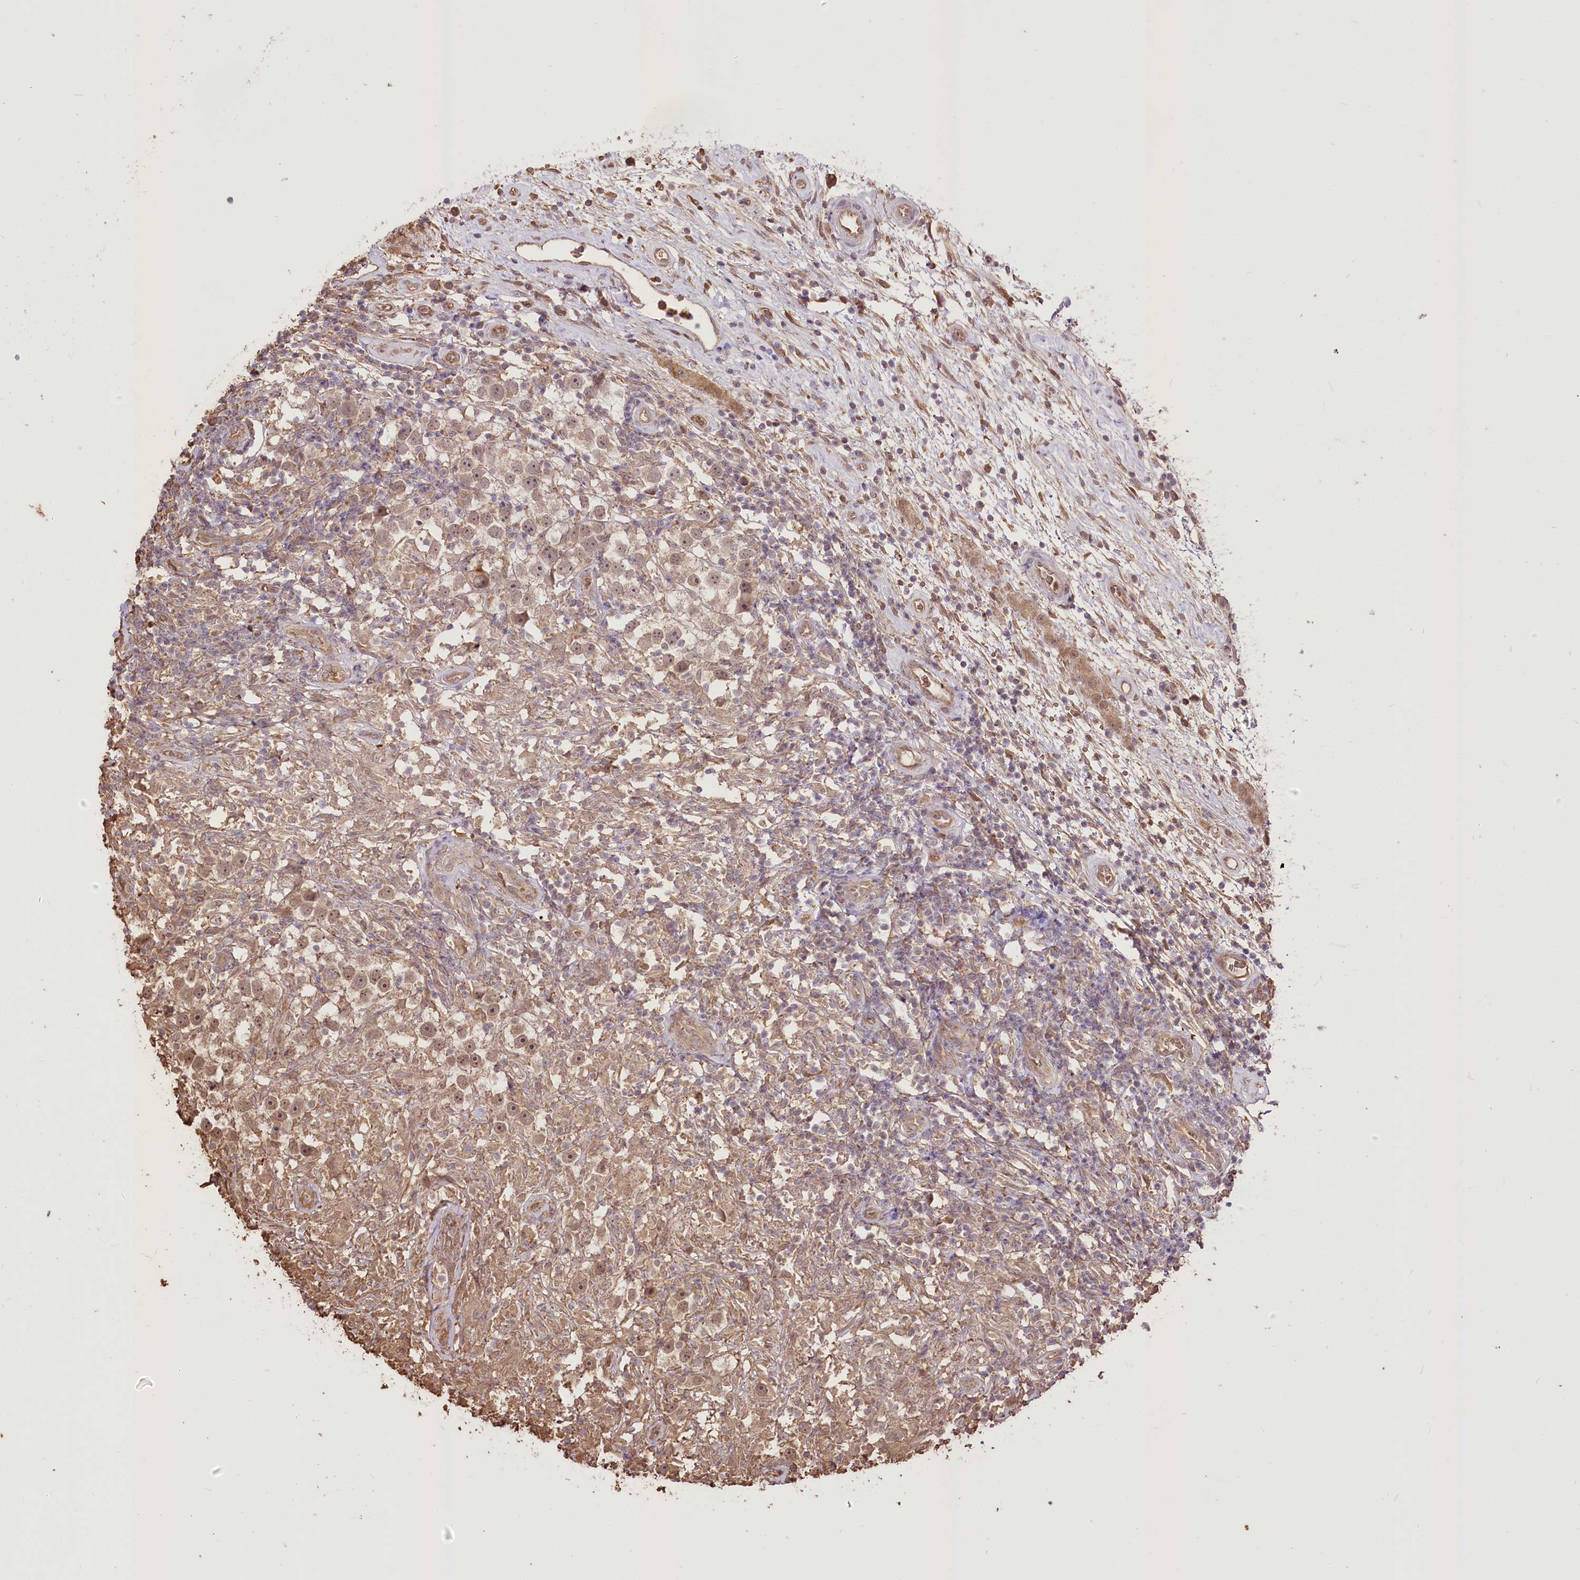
{"staining": {"intensity": "moderate", "quantity": ">75%", "location": "cytoplasmic/membranous,nuclear"}, "tissue": "testis cancer", "cell_type": "Tumor cells", "image_type": "cancer", "snomed": [{"axis": "morphology", "description": "Seminoma, NOS"}, {"axis": "topography", "description": "Testis"}], "caption": "Immunohistochemistry staining of seminoma (testis), which demonstrates medium levels of moderate cytoplasmic/membranous and nuclear positivity in about >75% of tumor cells indicating moderate cytoplasmic/membranous and nuclear protein positivity. The staining was performed using DAB (3,3'-diaminobenzidine) (brown) for protein detection and nuclei were counterstained in hematoxylin (blue).", "gene": "R3HDM2", "patient": {"sex": "male", "age": 49}}